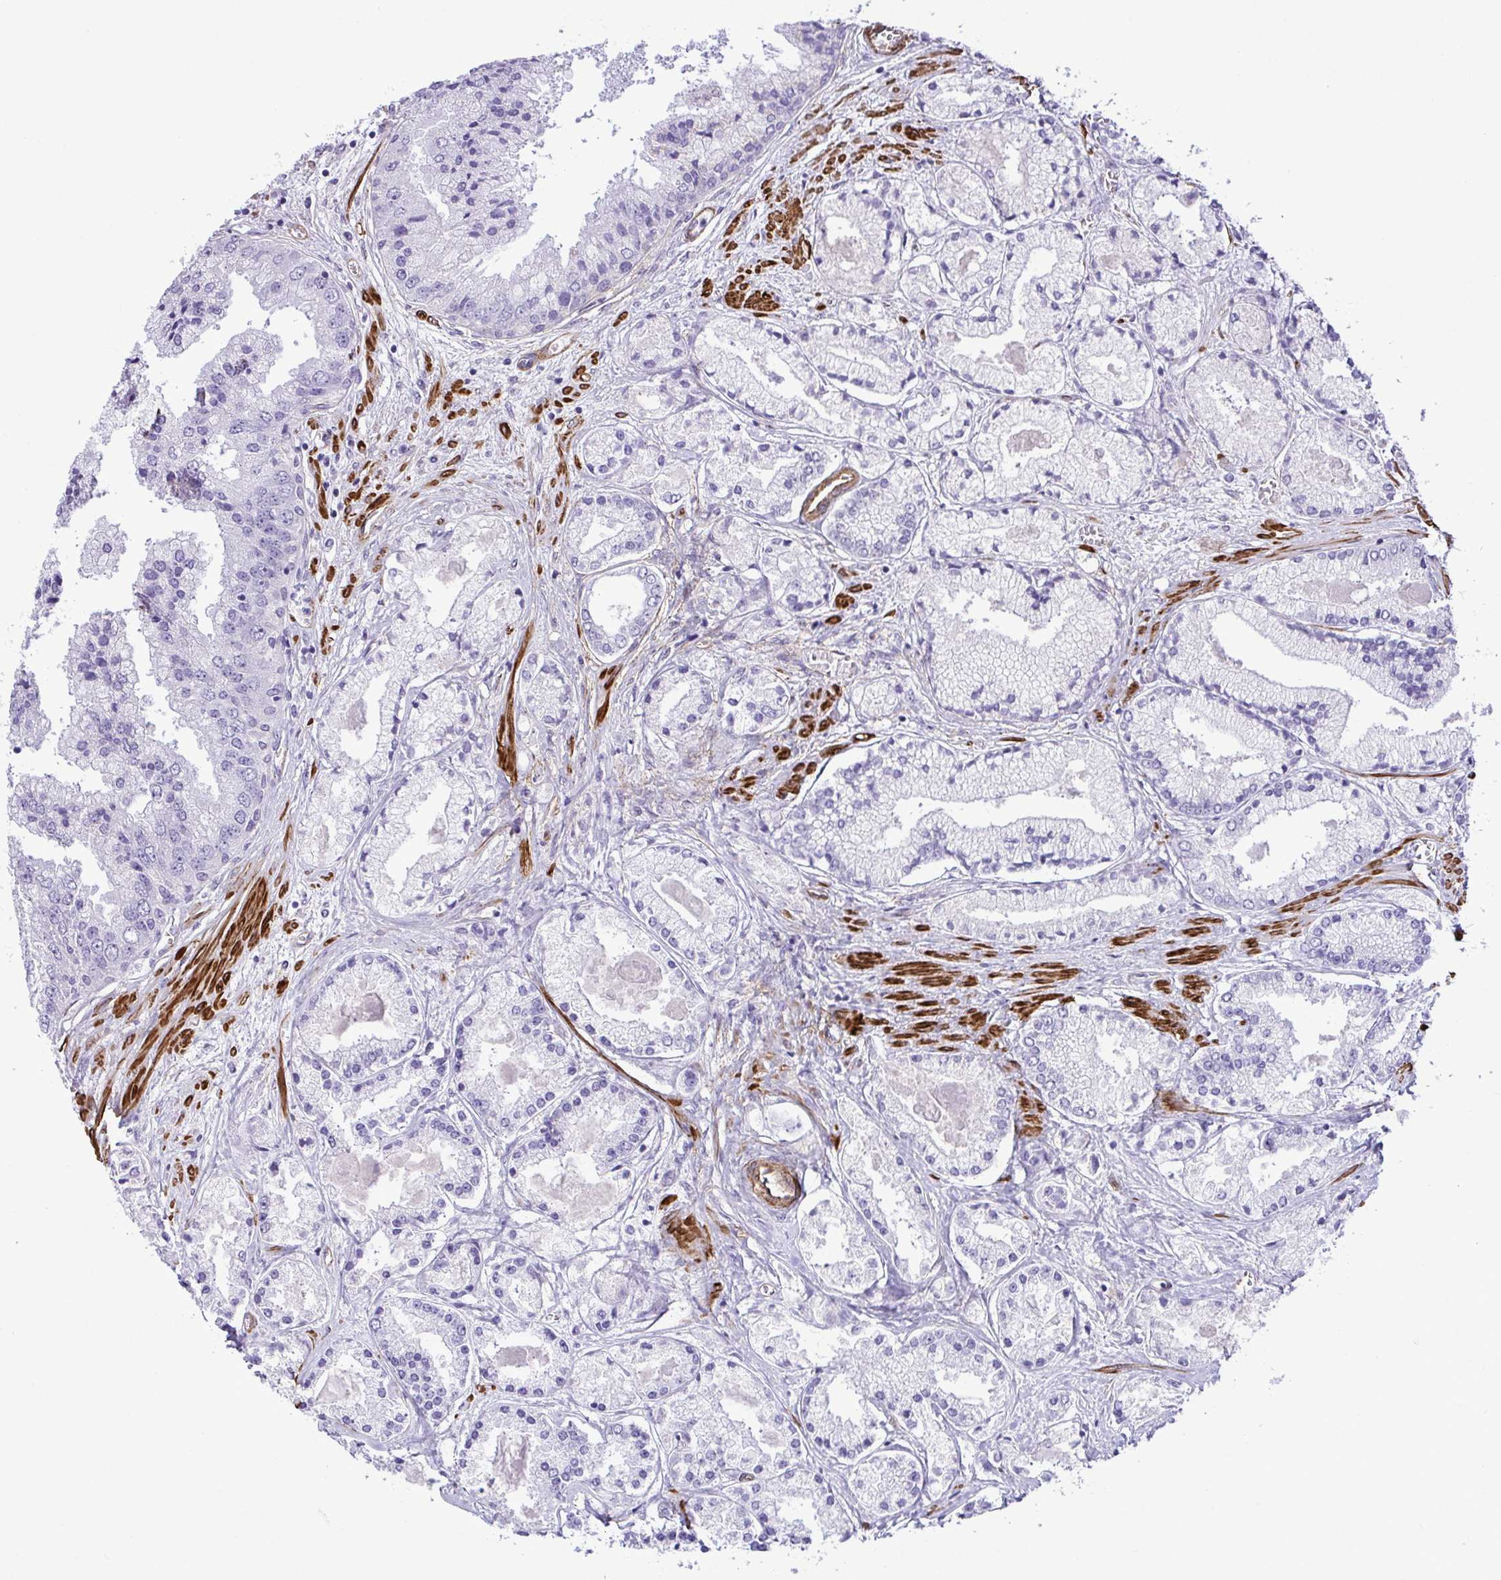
{"staining": {"intensity": "negative", "quantity": "none", "location": "none"}, "tissue": "prostate cancer", "cell_type": "Tumor cells", "image_type": "cancer", "snomed": [{"axis": "morphology", "description": "Adenocarcinoma, High grade"}, {"axis": "topography", "description": "Prostate"}], "caption": "Photomicrograph shows no protein positivity in tumor cells of prostate high-grade adenocarcinoma tissue.", "gene": "SYNPO2L", "patient": {"sex": "male", "age": 67}}